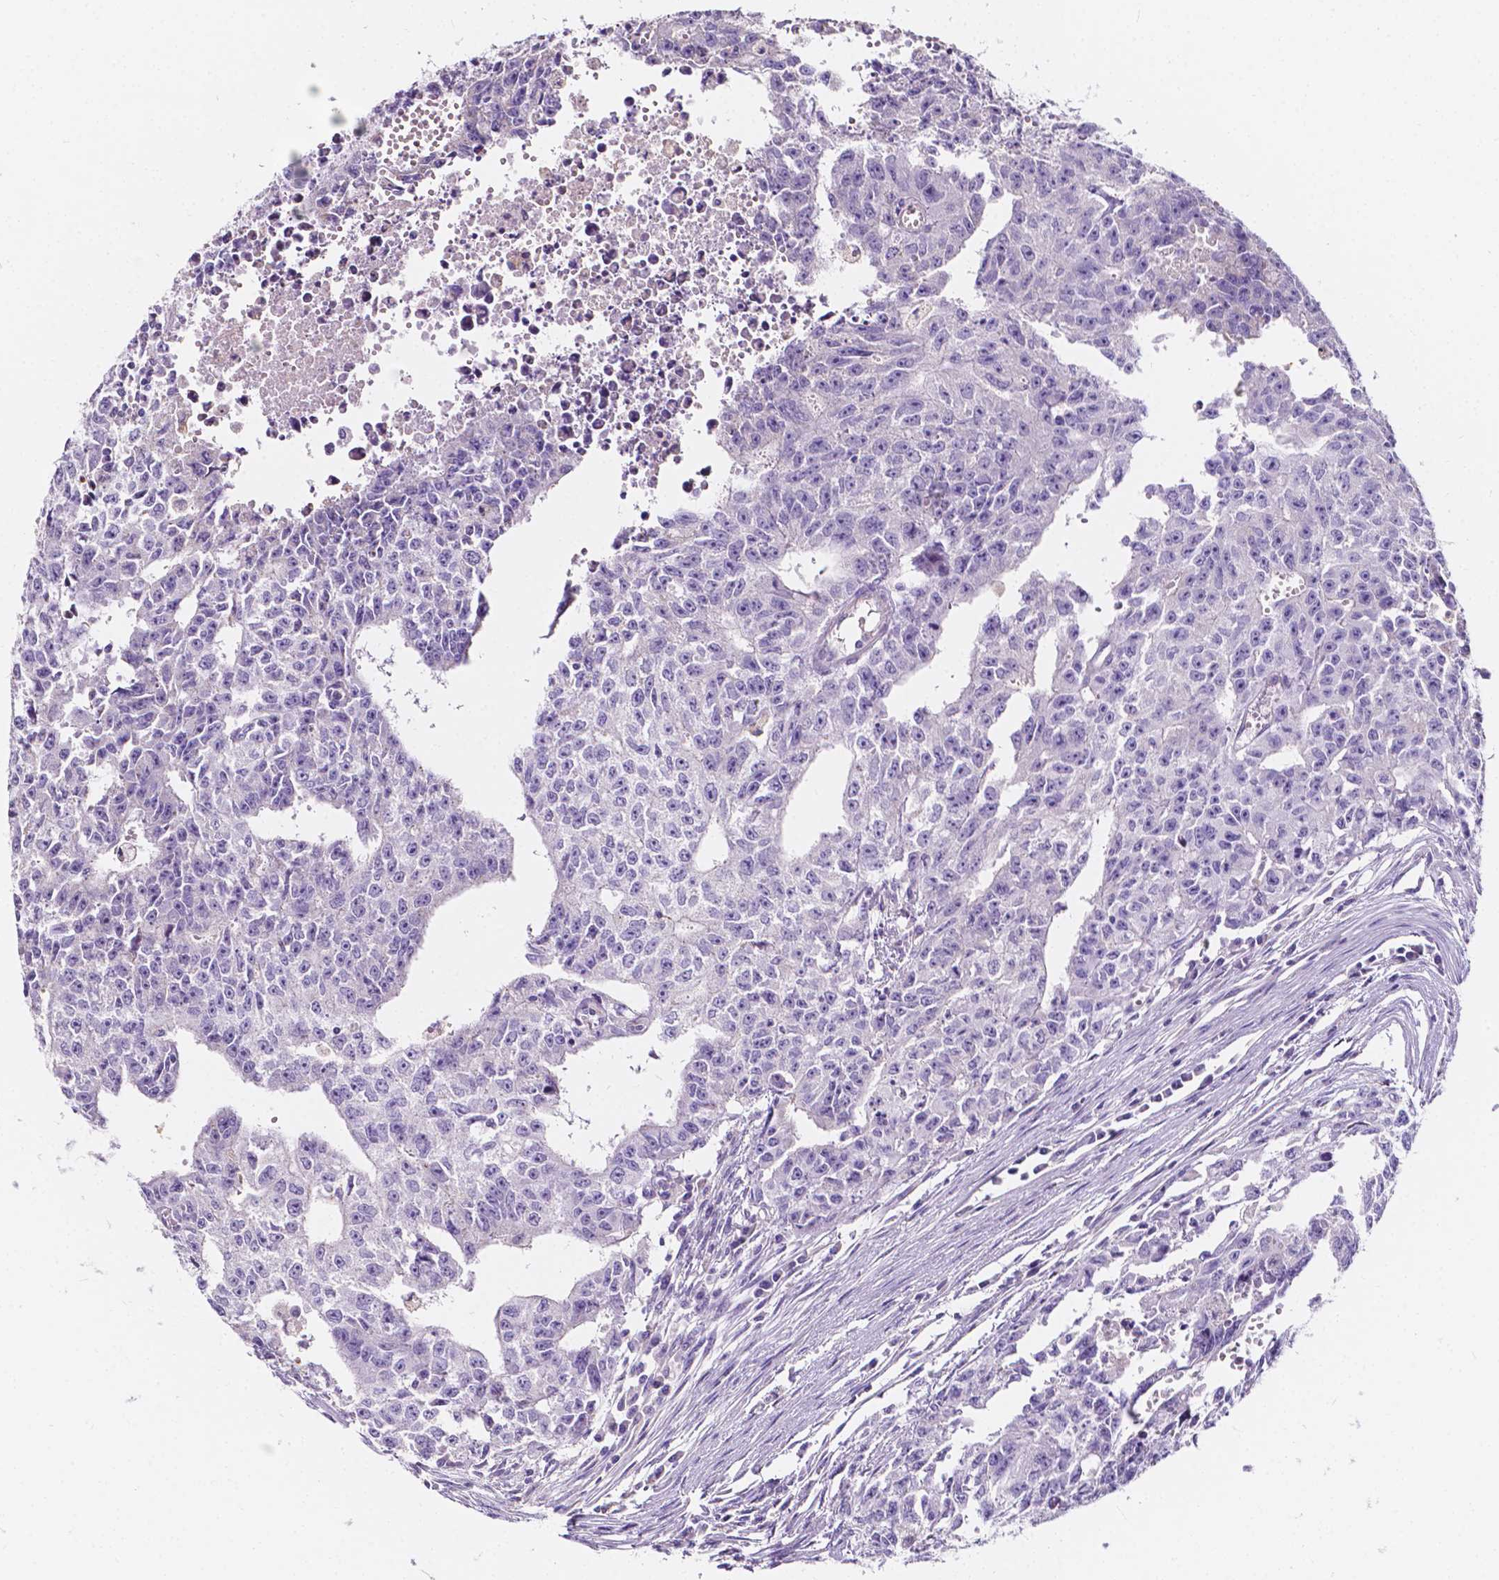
{"staining": {"intensity": "negative", "quantity": "none", "location": "none"}, "tissue": "testis cancer", "cell_type": "Tumor cells", "image_type": "cancer", "snomed": [{"axis": "morphology", "description": "Carcinoma, Embryonal, NOS"}, {"axis": "morphology", "description": "Teratoma, malignant, NOS"}, {"axis": "topography", "description": "Testis"}], "caption": "The immunohistochemistry image has no significant expression in tumor cells of testis cancer tissue.", "gene": "CLSTN2", "patient": {"sex": "male", "age": 24}}